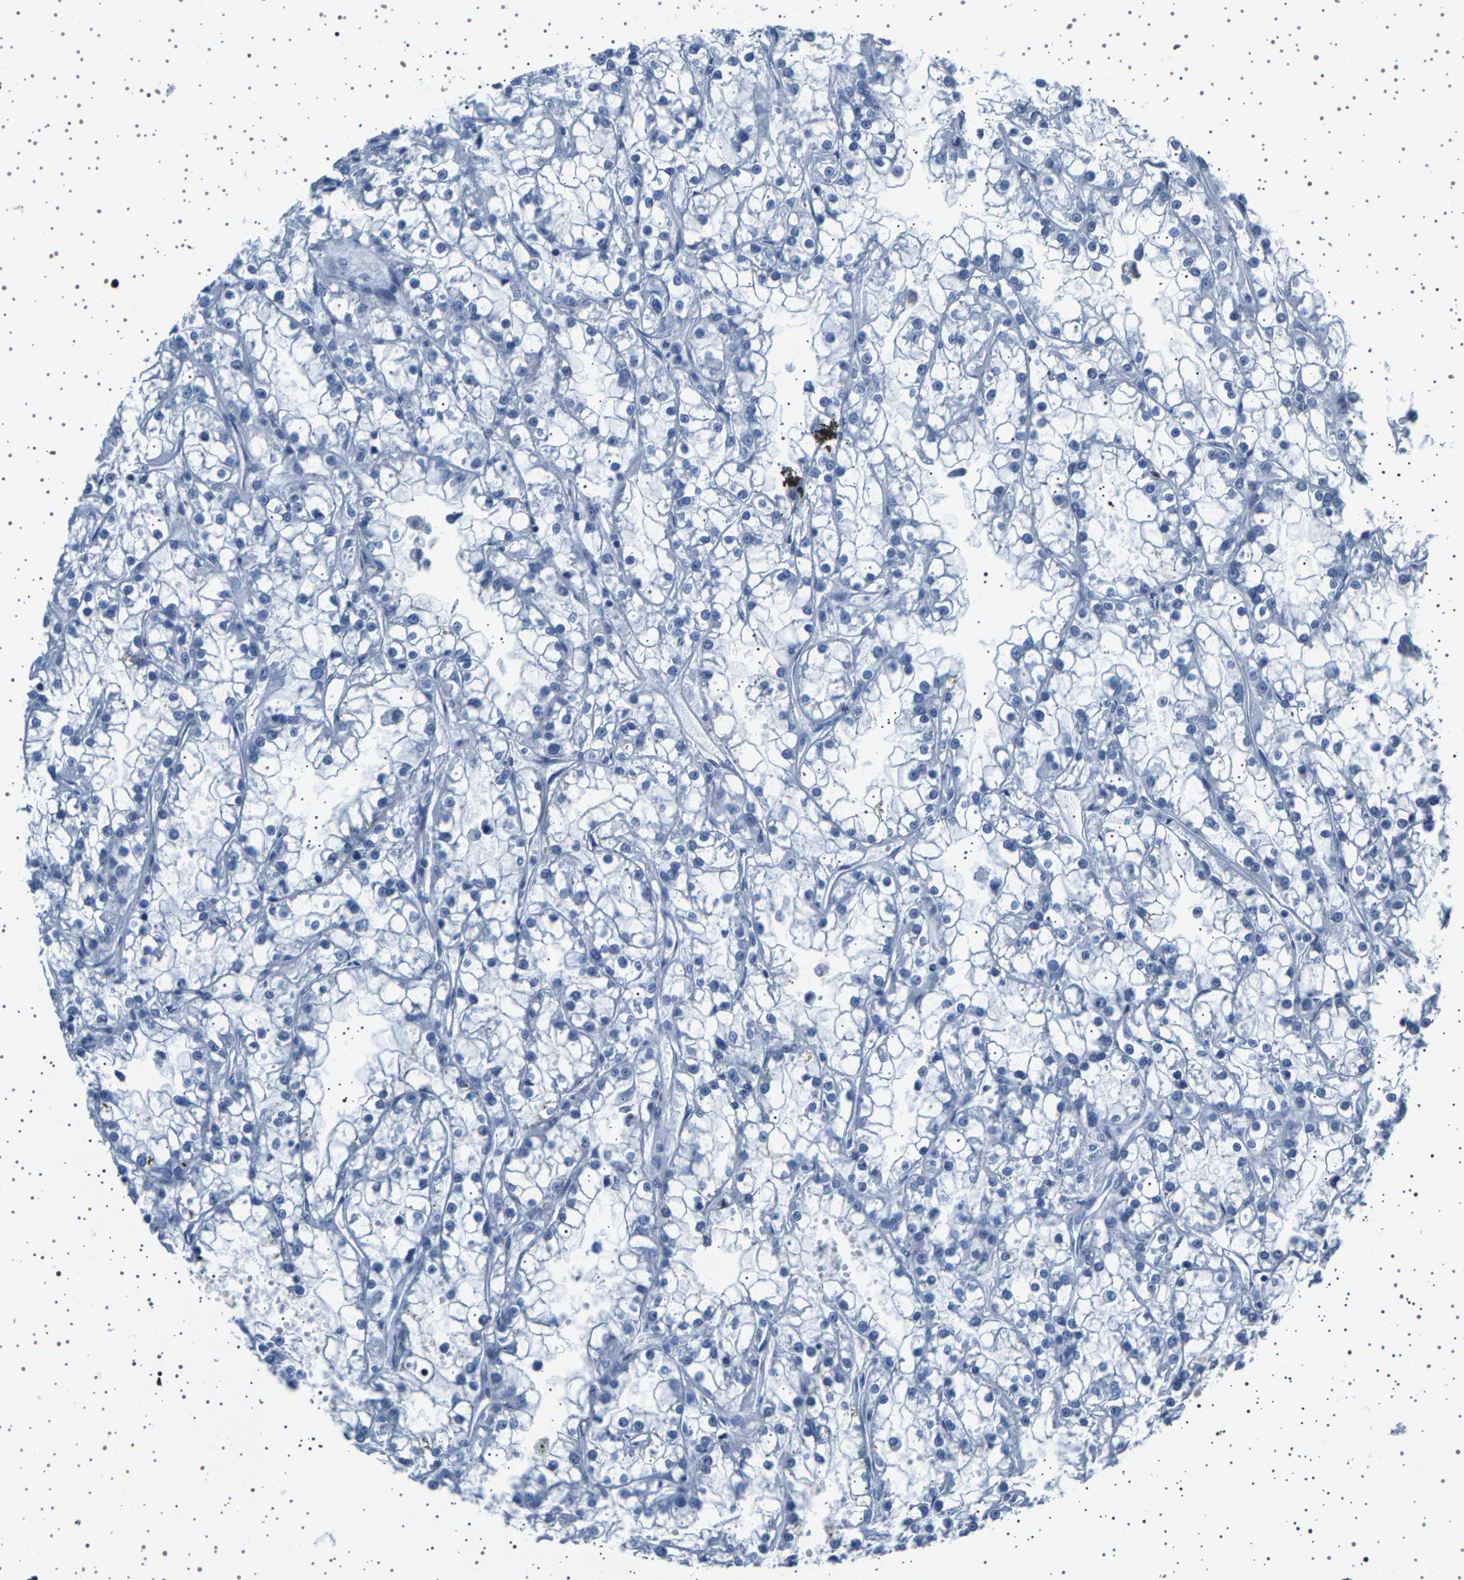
{"staining": {"intensity": "negative", "quantity": "none", "location": "none"}, "tissue": "renal cancer", "cell_type": "Tumor cells", "image_type": "cancer", "snomed": [{"axis": "morphology", "description": "Adenocarcinoma, NOS"}, {"axis": "topography", "description": "Kidney"}], "caption": "Immunohistochemistry (IHC) micrograph of neoplastic tissue: human renal cancer stained with DAB displays no significant protein positivity in tumor cells. The staining is performed using DAB brown chromogen with nuclei counter-stained in using hematoxylin.", "gene": "TFF3", "patient": {"sex": "female", "age": 52}}